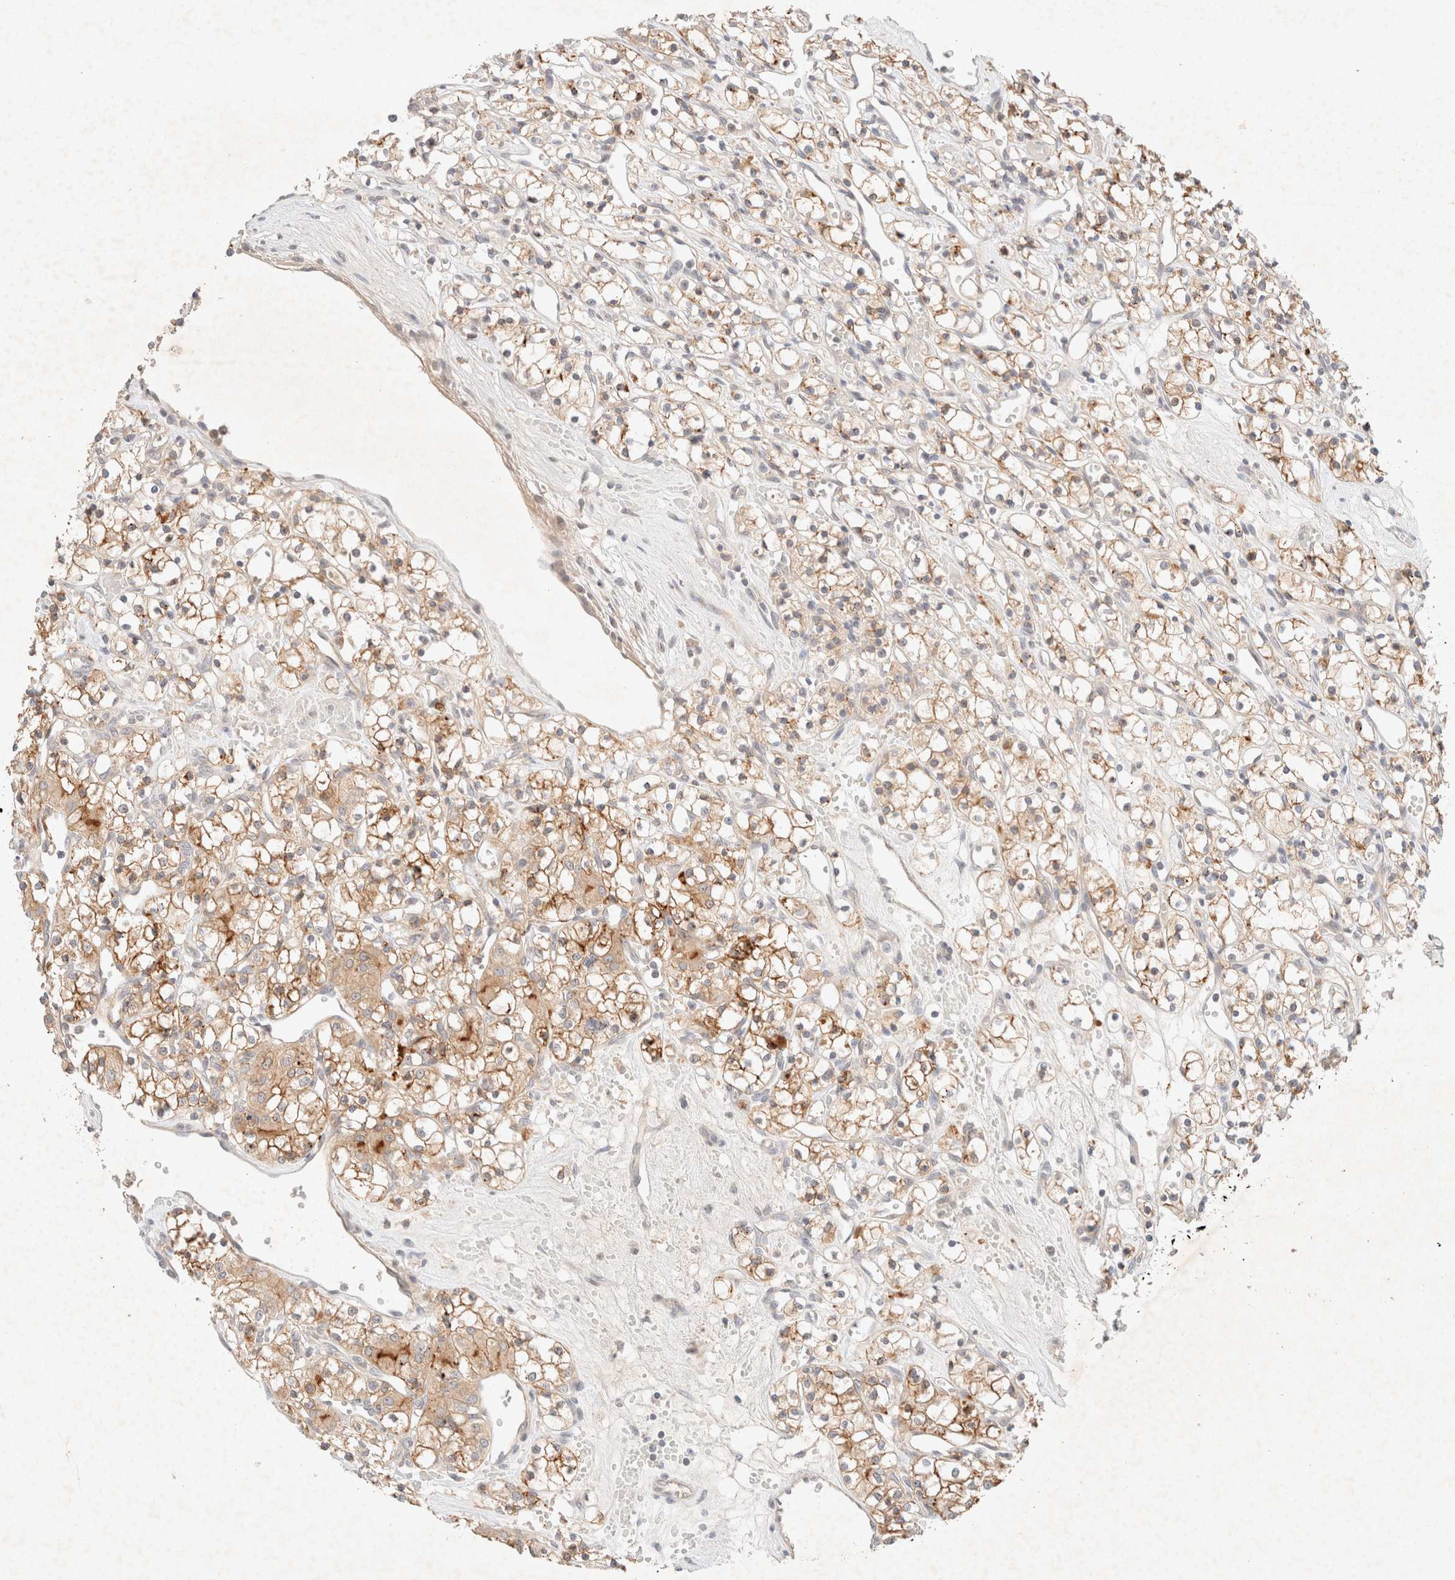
{"staining": {"intensity": "moderate", "quantity": ">75%", "location": "cytoplasmic/membranous"}, "tissue": "renal cancer", "cell_type": "Tumor cells", "image_type": "cancer", "snomed": [{"axis": "morphology", "description": "Adenocarcinoma, NOS"}, {"axis": "topography", "description": "Kidney"}], "caption": "This is an image of immunohistochemistry (IHC) staining of adenocarcinoma (renal), which shows moderate expression in the cytoplasmic/membranous of tumor cells.", "gene": "SARM1", "patient": {"sex": "female", "age": 59}}